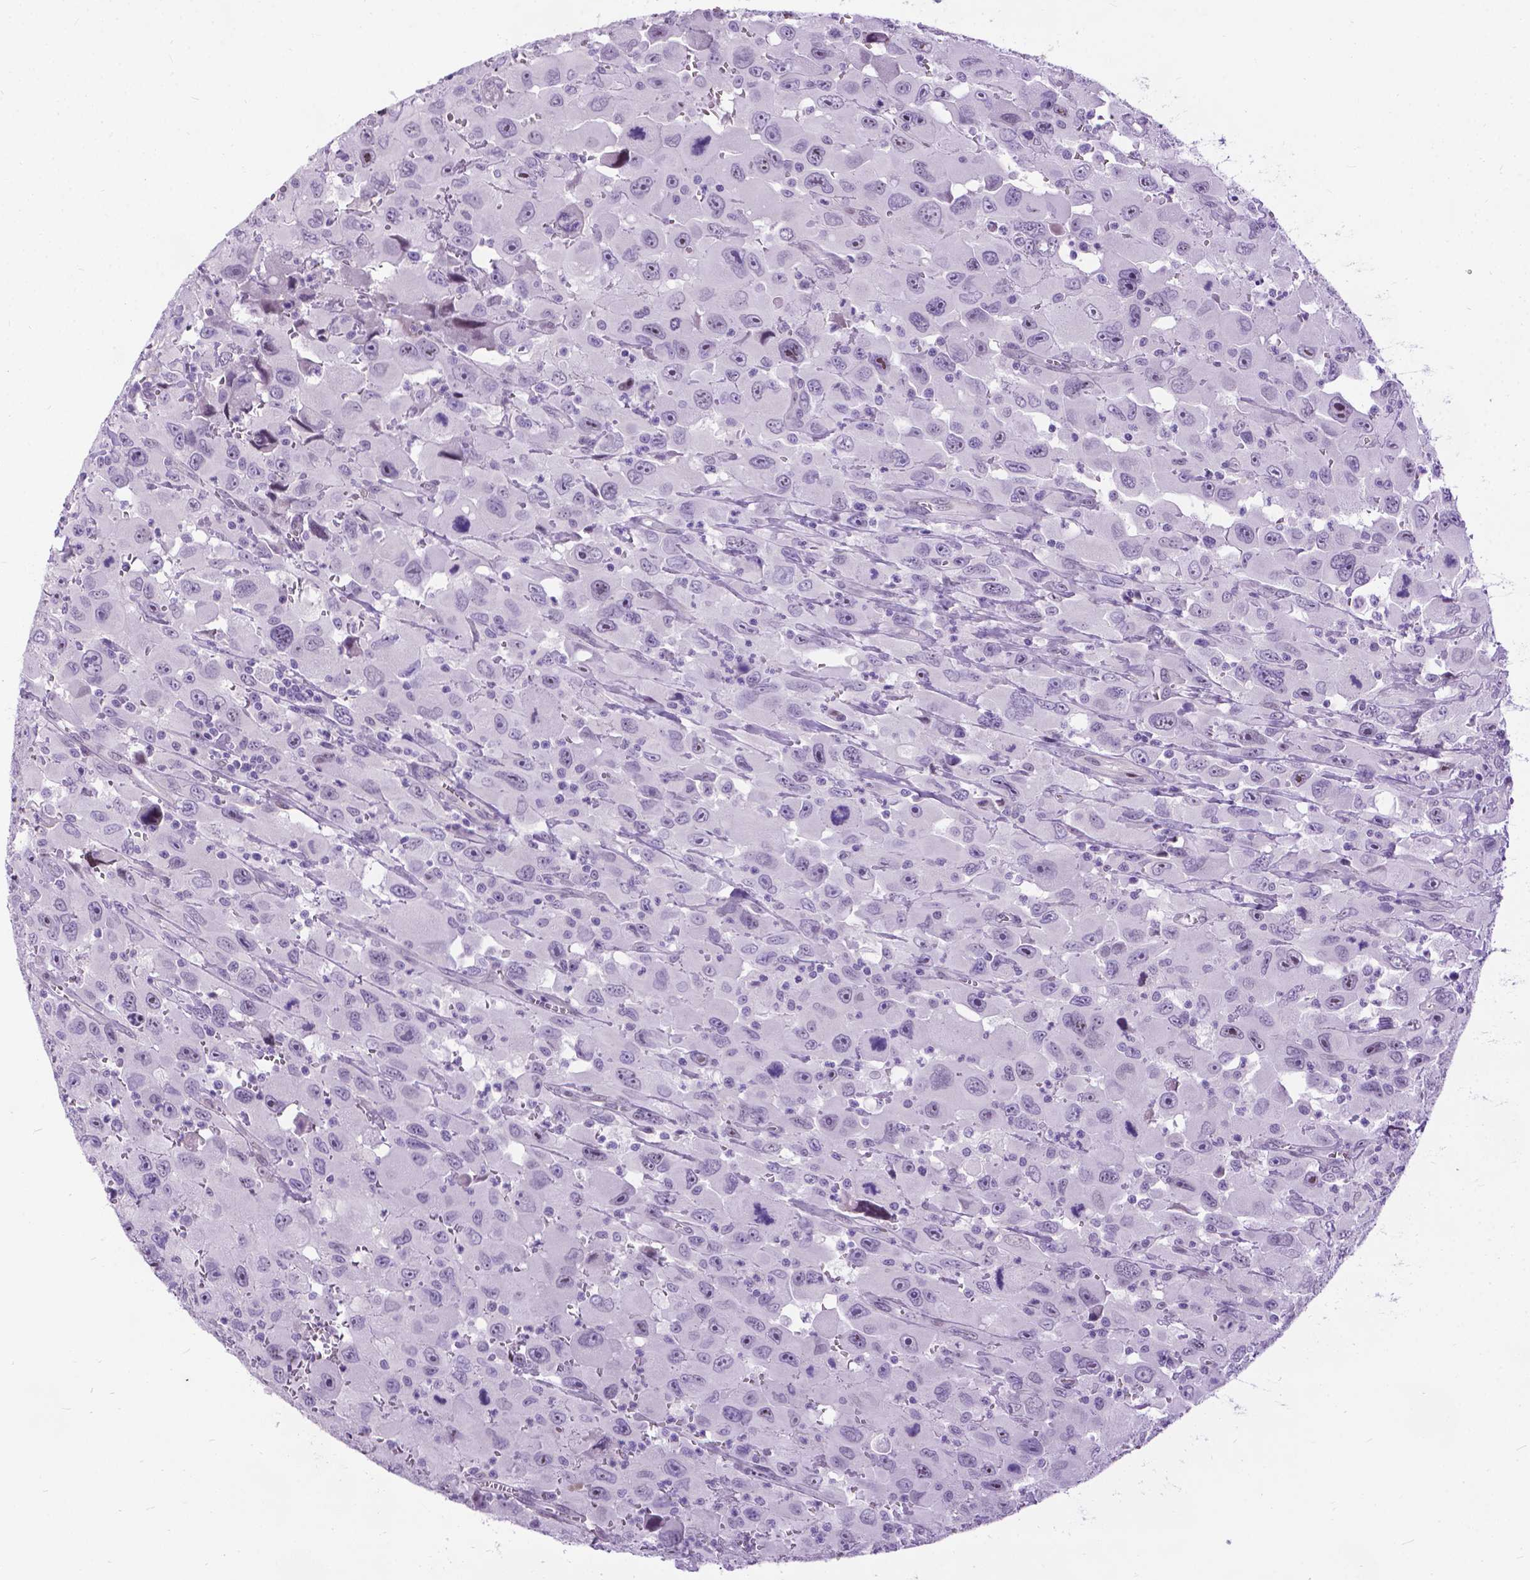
{"staining": {"intensity": "negative", "quantity": "none", "location": "none"}, "tissue": "head and neck cancer", "cell_type": "Tumor cells", "image_type": "cancer", "snomed": [{"axis": "morphology", "description": "Squamous cell carcinoma, NOS"}, {"axis": "morphology", "description": "Squamous cell carcinoma, metastatic, NOS"}, {"axis": "topography", "description": "Oral tissue"}, {"axis": "topography", "description": "Head-Neck"}], "caption": "Tumor cells are negative for protein expression in human head and neck metastatic squamous cell carcinoma.", "gene": "PROB1", "patient": {"sex": "female", "age": 85}}